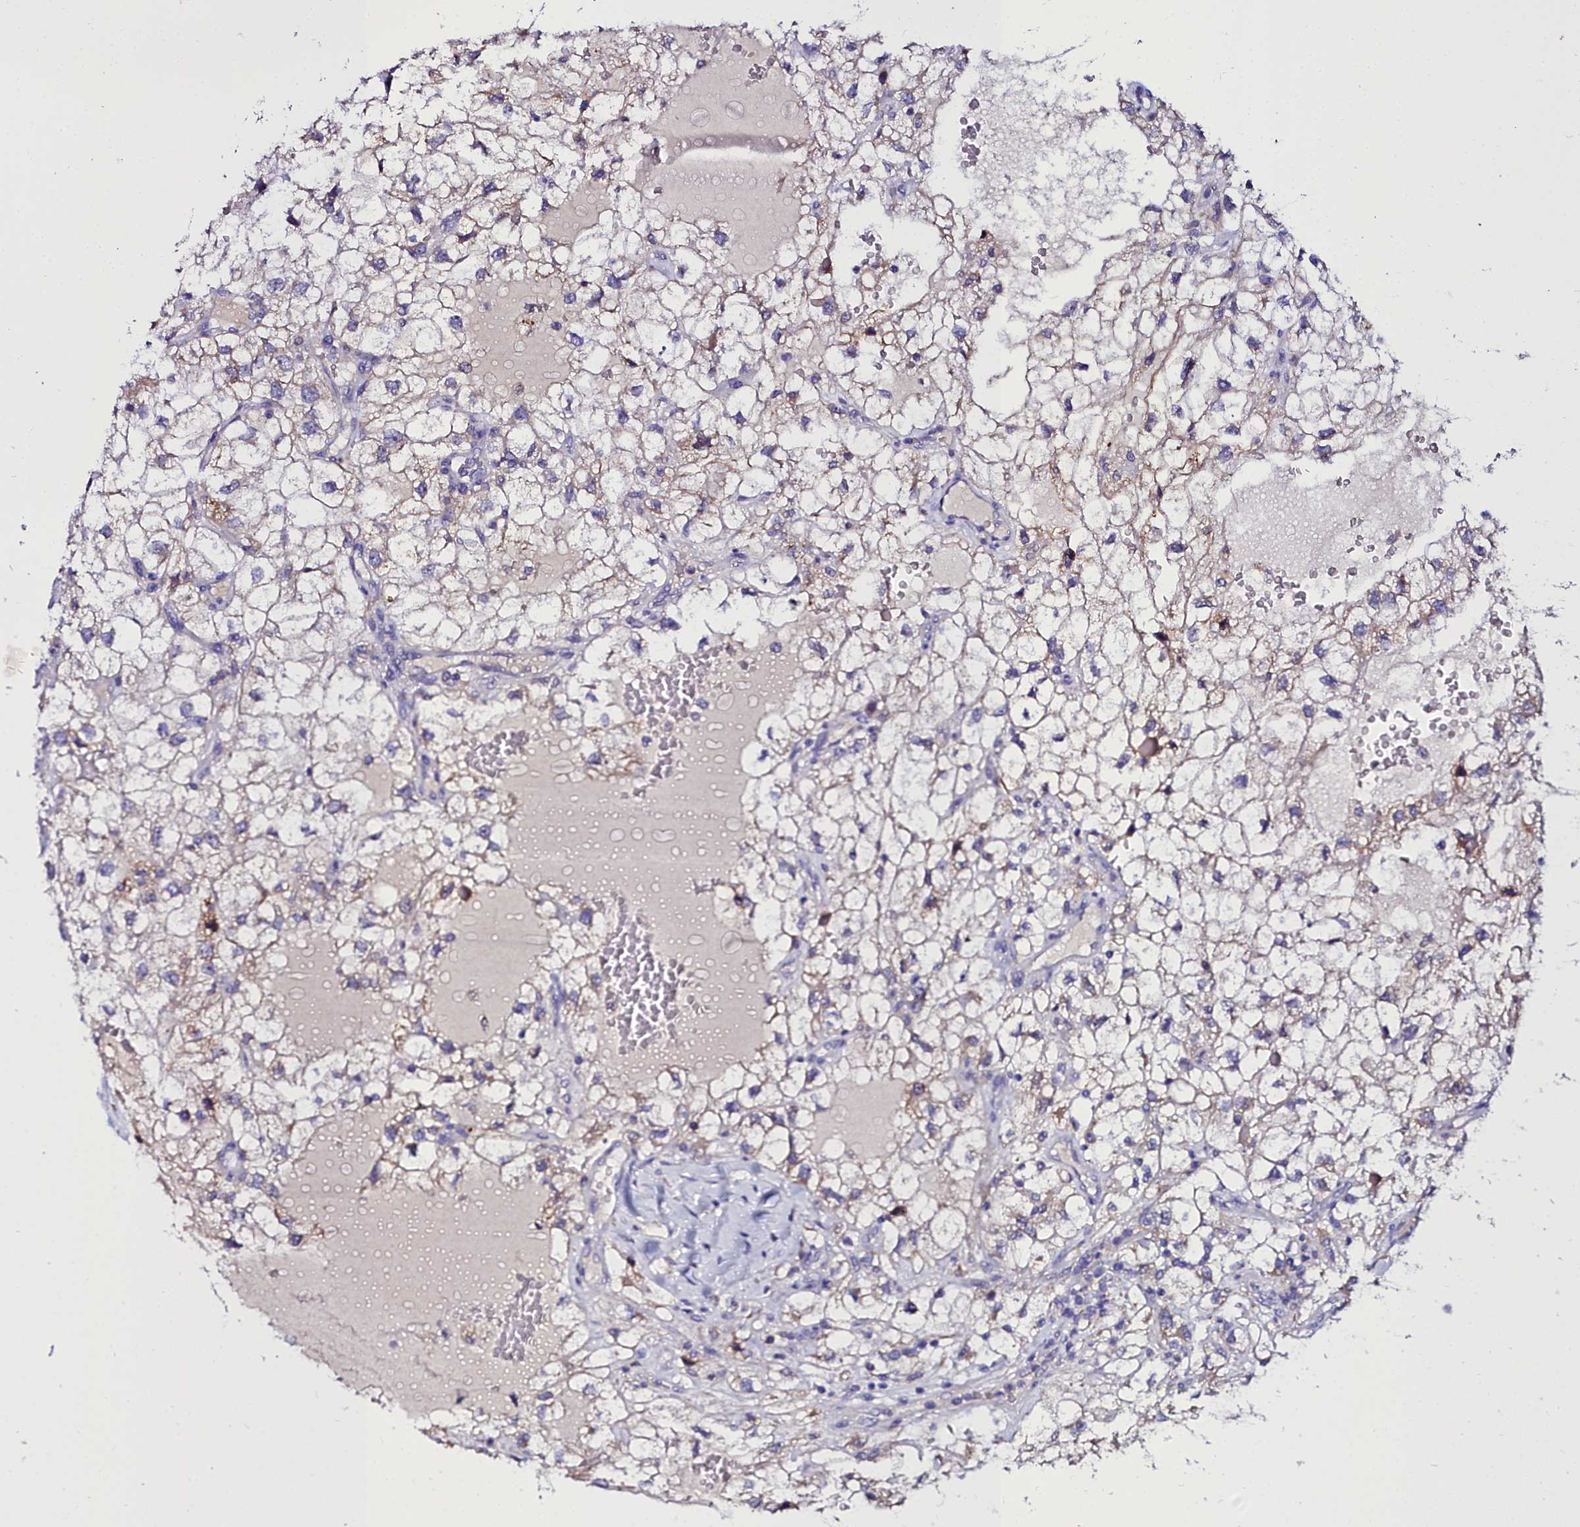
{"staining": {"intensity": "weak", "quantity": "<25%", "location": "cytoplasmic/membranous"}, "tissue": "renal cancer", "cell_type": "Tumor cells", "image_type": "cancer", "snomed": [{"axis": "morphology", "description": "Adenocarcinoma, NOS"}, {"axis": "topography", "description": "Kidney"}], "caption": "Adenocarcinoma (renal) stained for a protein using immunohistochemistry (IHC) displays no staining tumor cells.", "gene": "ELAPOR2", "patient": {"sex": "male", "age": 59}}